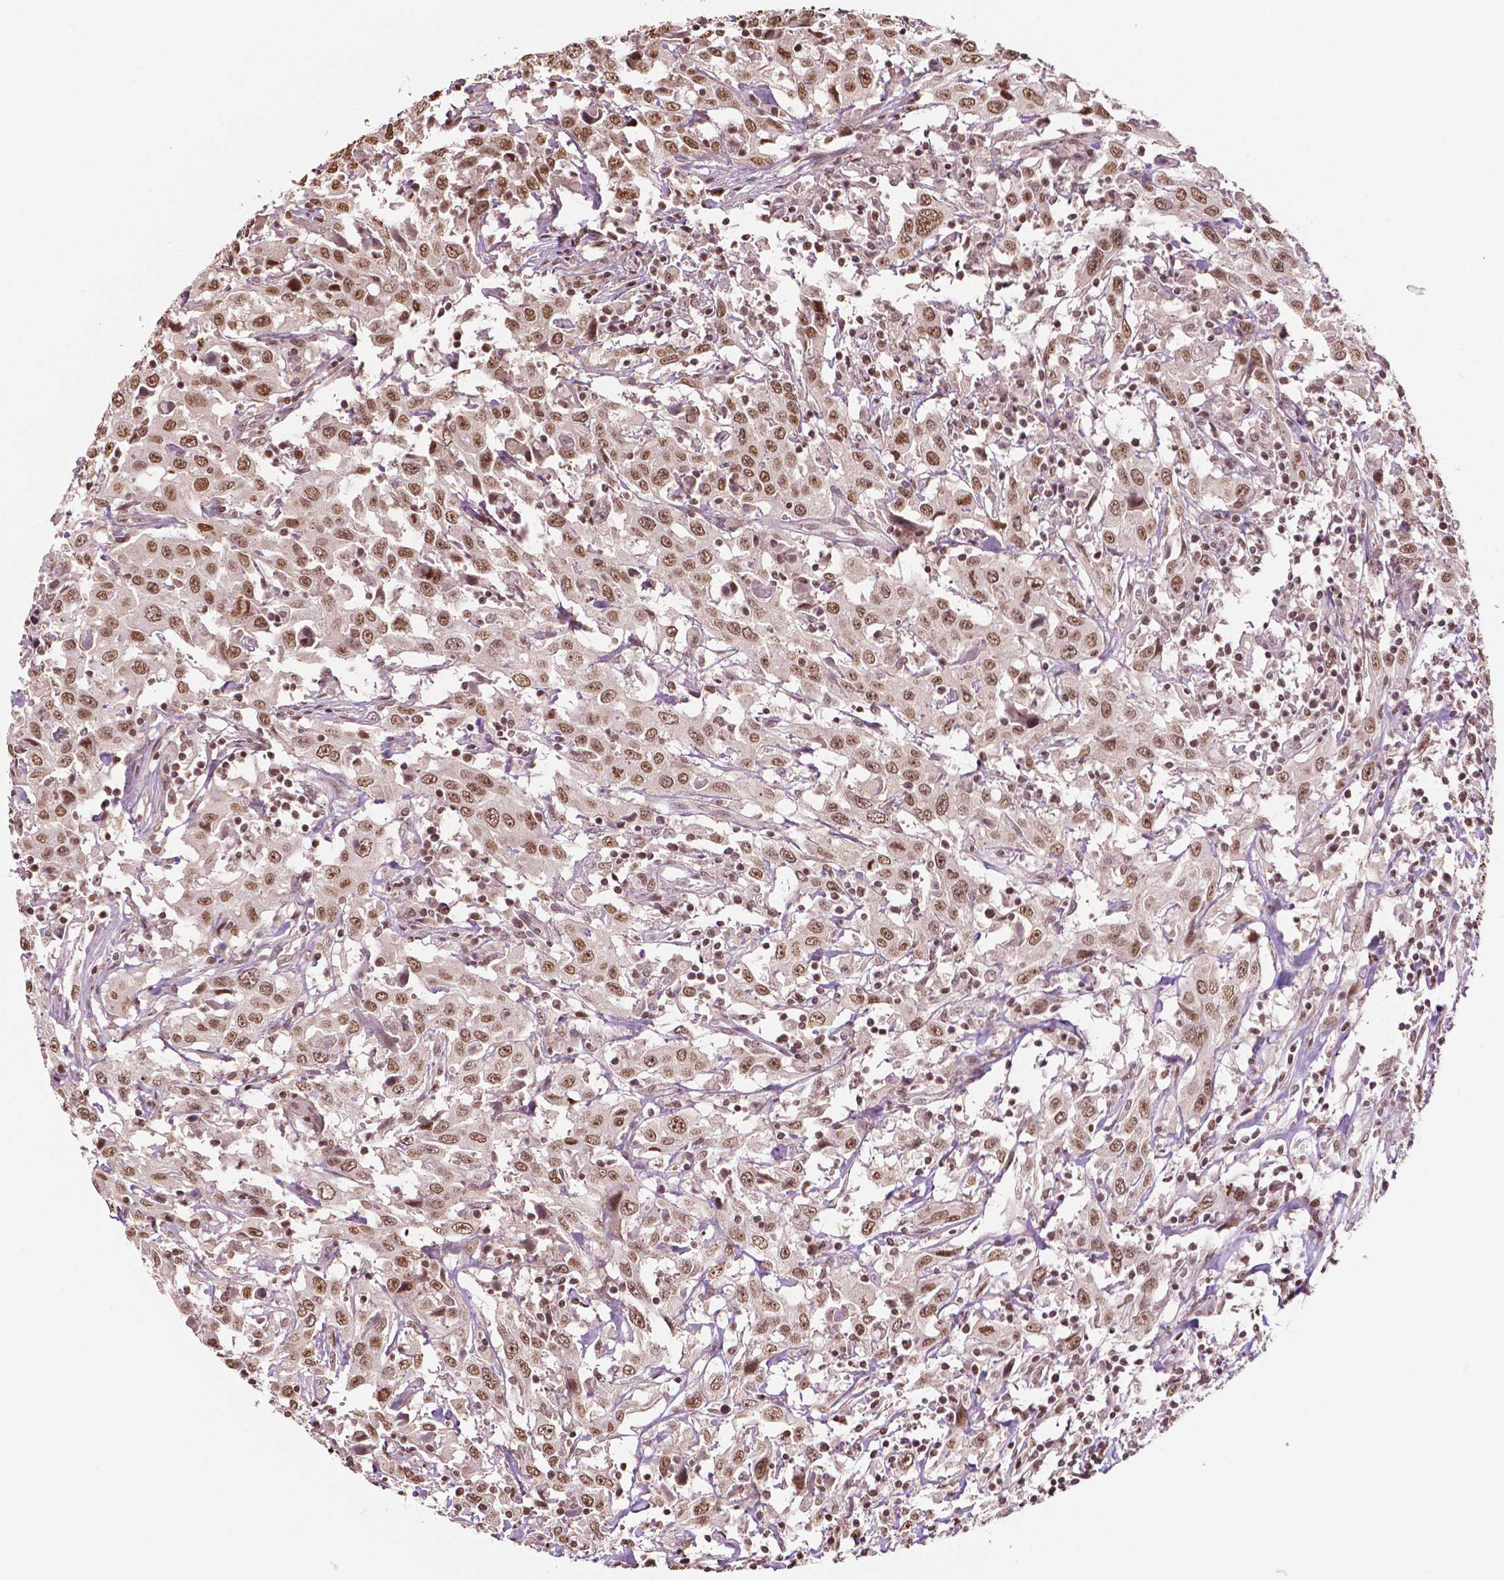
{"staining": {"intensity": "moderate", "quantity": ">75%", "location": "nuclear"}, "tissue": "urothelial cancer", "cell_type": "Tumor cells", "image_type": "cancer", "snomed": [{"axis": "morphology", "description": "Urothelial carcinoma, High grade"}, {"axis": "topography", "description": "Urinary bladder"}], "caption": "IHC (DAB (3,3'-diaminobenzidine)) staining of human urothelial carcinoma (high-grade) displays moderate nuclear protein expression in about >75% of tumor cells.", "gene": "DEK", "patient": {"sex": "male", "age": 61}}